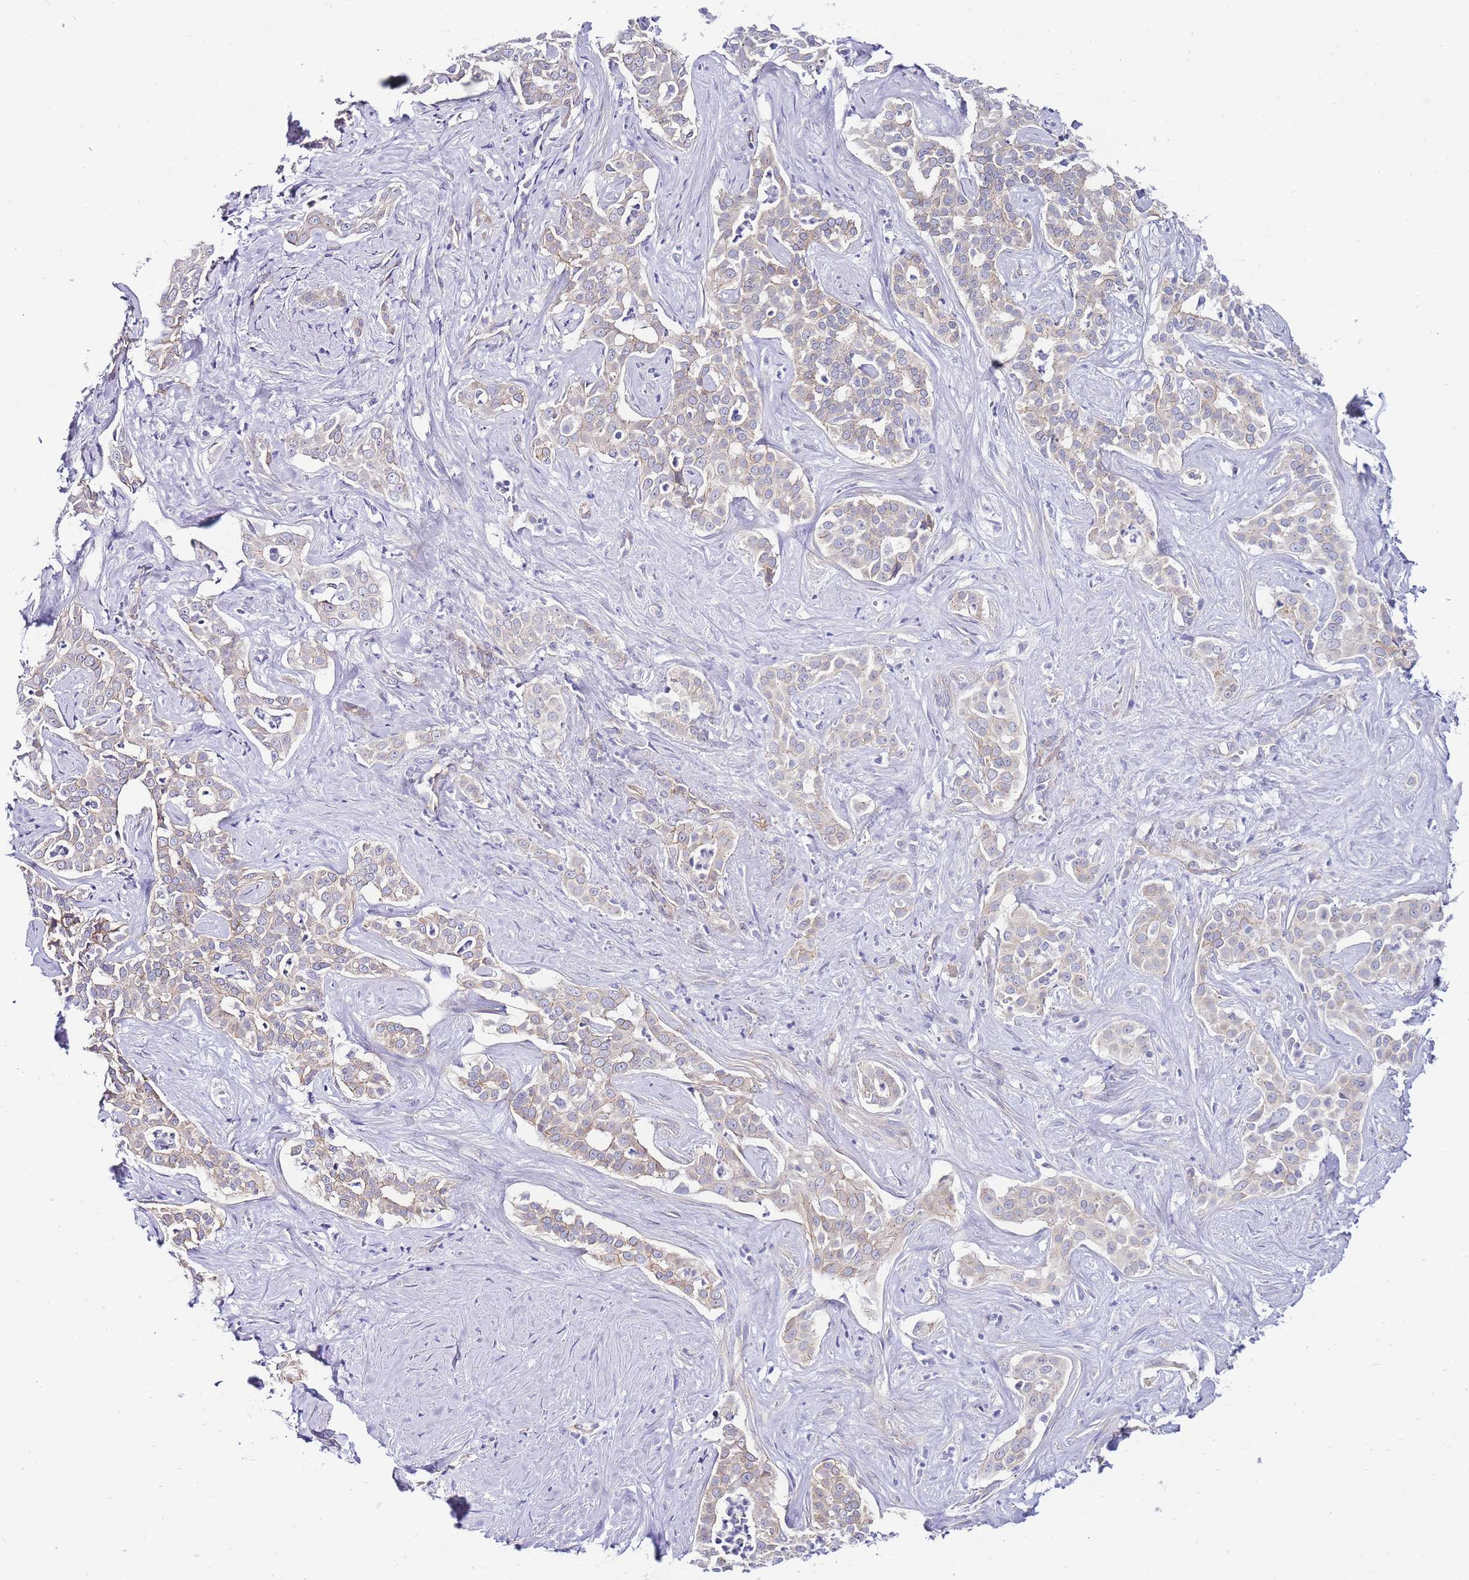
{"staining": {"intensity": "weak", "quantity": "25%-75%", "location": "cytoplasmic/membranous"}, "tissue": "liver cancer", "cell_type": "Tumor cells", "image_type": "cancer", "snomed": [{"axis": "morphology", "description": "Cholangiocarcinoma"}, {"axis": "topography", "description": "Liver"}], "caption": "Cholangiocarcinoma (liver) was stained to show a protein in brown. There is low levels of weak cytoplasmic/membranous positivity in approximately 25%-75% of tumor cells.", "gene": "PDCD7", "patient": {"sex": "male", "age": 67}}